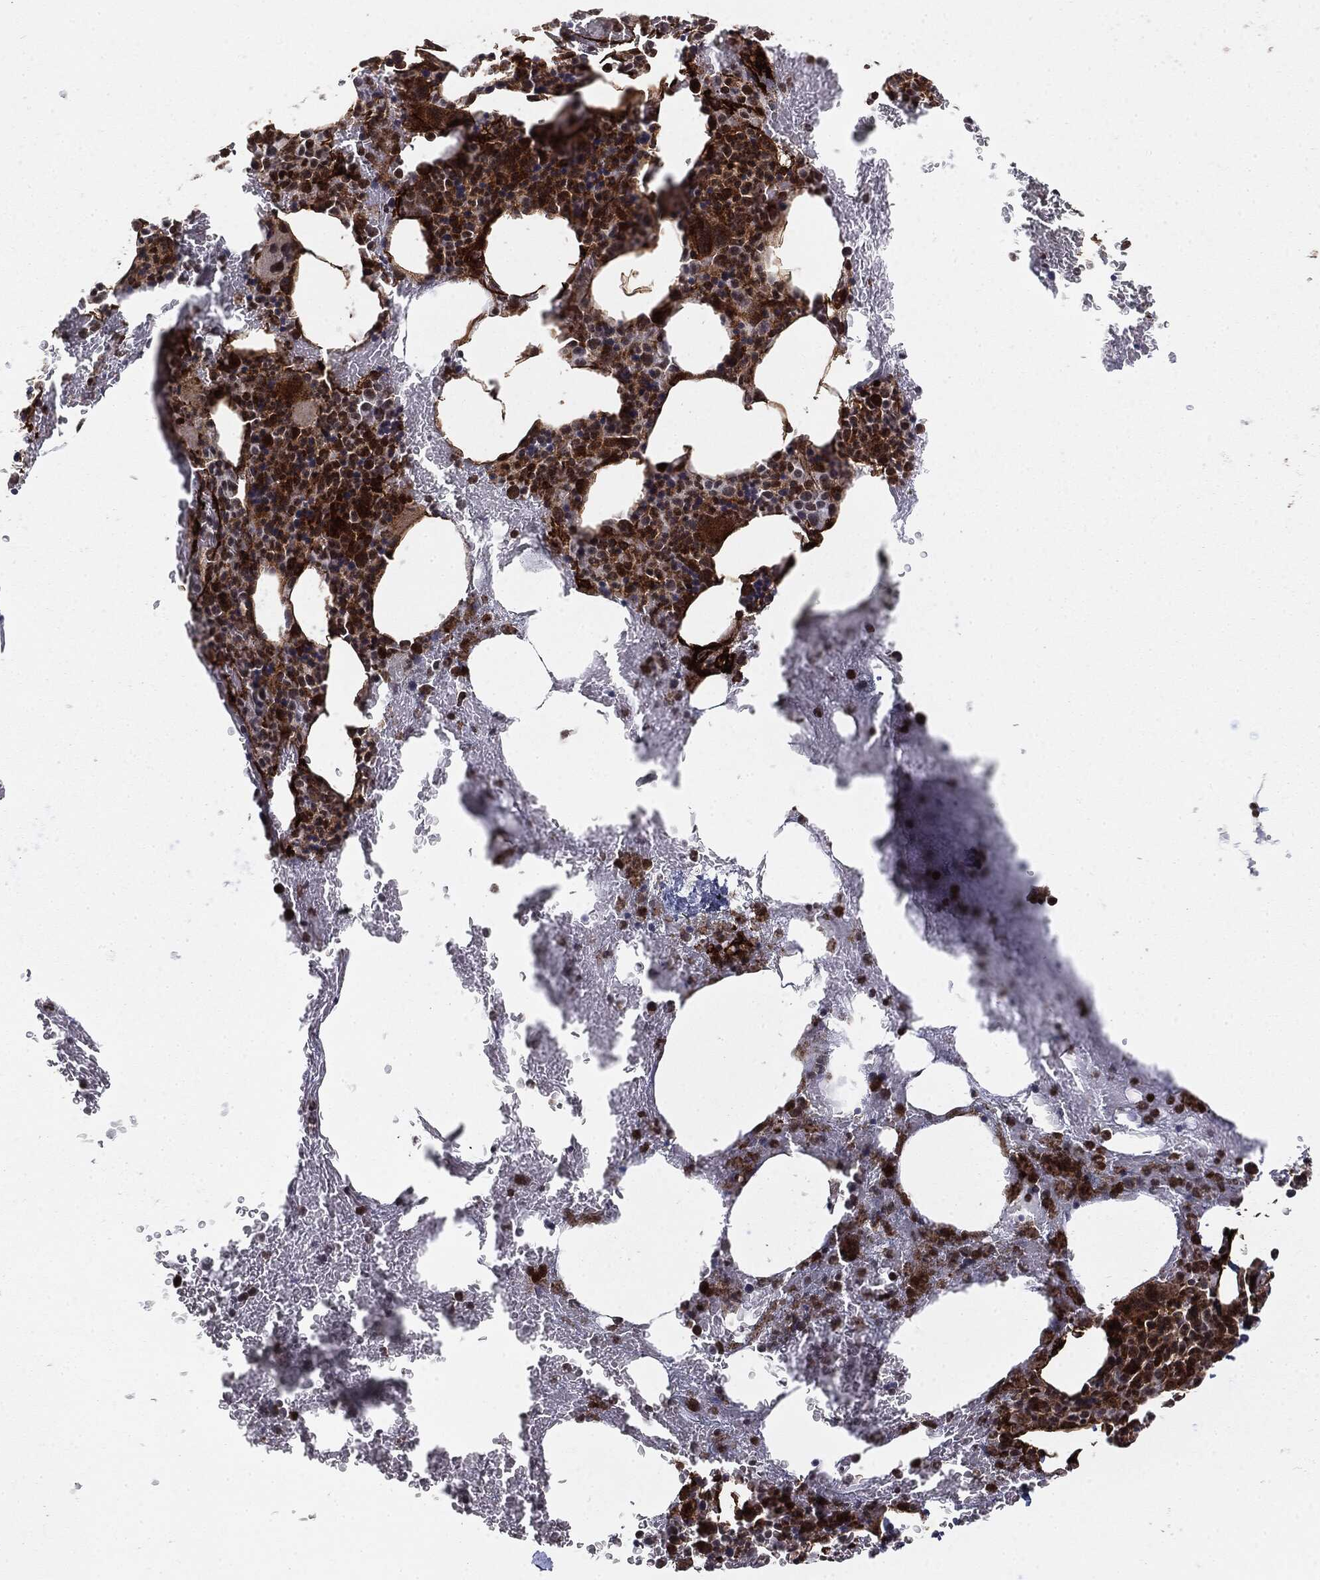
{"staining": {"intensity": "strong", "quantity": ">75%", "location": "cytoplasmic/membranous"}, "tissue": "bone marrow", "cell_type": "Hematopoietic cells", "image_type": "normal", "snomed": [{"axis": "morphology", "description": "Normal tissue, NOS"}, {"axis": "topography", "description": "Bone marrow"}], "caption": "Immunohistochemistry (IHC) staining of normal bone marrow, which reveals high levels of strong cytoplasmic/membranous expression in approximately >75% of hematopoietic cells indicating strong cytoplasmic/membranous protein staining. The staining was performed using DAB (3,3'-diaminobenzidine) (brown) for protein detection and nuclei were counterstained in hematoxylin (blue).", "gene": "PTEN", "patient": {"sex": "male", "age": 91}}